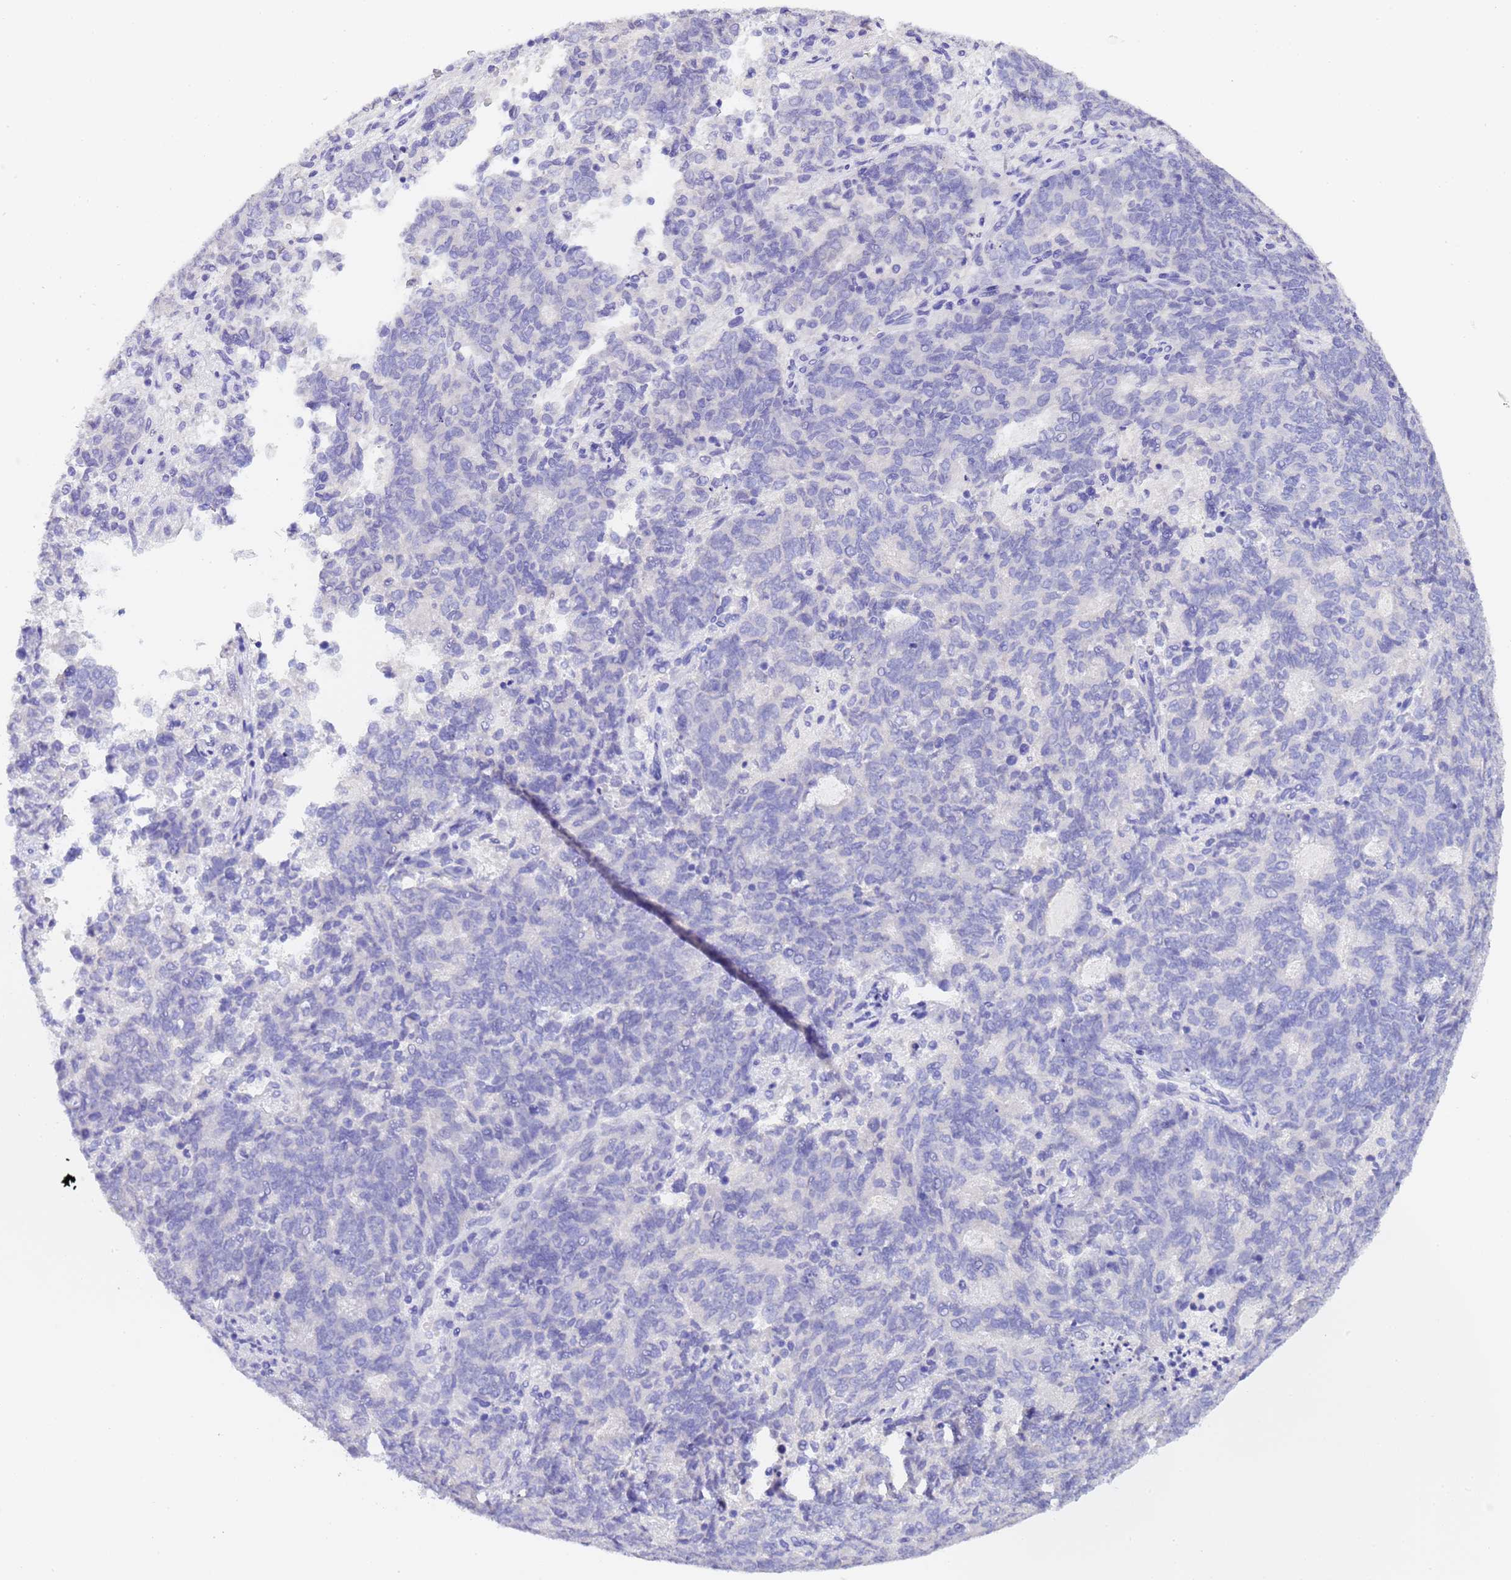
{"staining": {"intensity": "negative", "quantity": "none", "location": "none"}, "tissue": "endometrial cancer", "cell_type": "Tumor cells", "image_type": "cancer", "snomed": [{"axis": "morphology", "description": "Adenocarcinoma, NOS"}, {"axis": "topography", "description": "Endometrium"}], "caption": "The IHC image has no significant positivity in tumor cells of endometrial cancer tissue.", "gene": "GABRA1", "patient": {"sex": "female", "age": 80}}